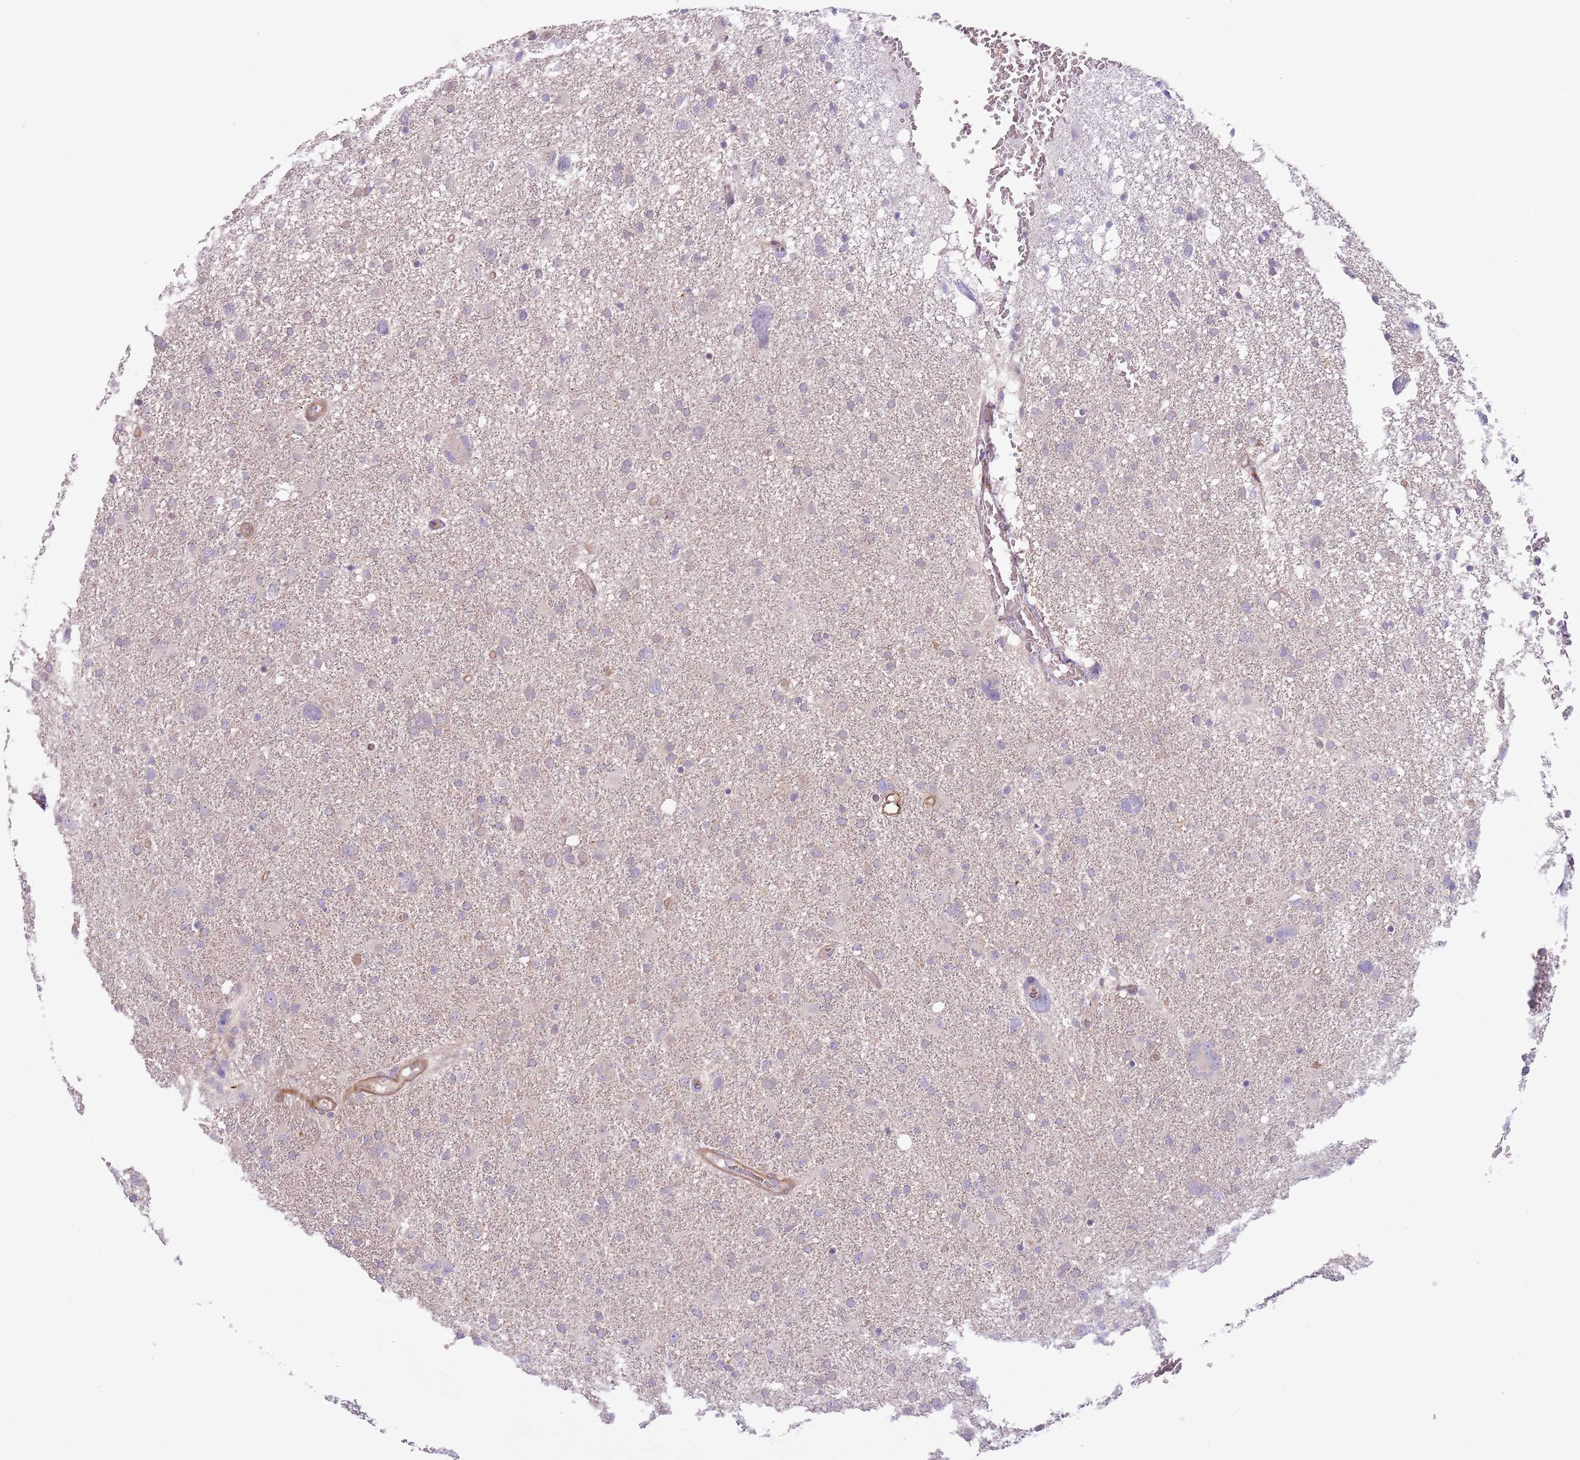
{"staining": {"intensity": "weak", "quantity": "<25%", "location": "cytoplasmic/membranous"}, "tissue": "glioma", "cell_type": "Tumor cells", "image_type": "cancer", "snomed": [{"axis": "morphology", "description": "Glioma, malignant, High grade"}, {"axis": "topography", "description": "Brain"}], "caption": "Immunohistochemistry (IHC) of human malignant glioma (high-grade) exhibits no staining in tumor cells. (DAB (3,3'-diaminobenzidine) immunohistochemistry with hematoxylin counter stain).", "gene": "MRO", "patient": {"sex": "male", "age": 61}}